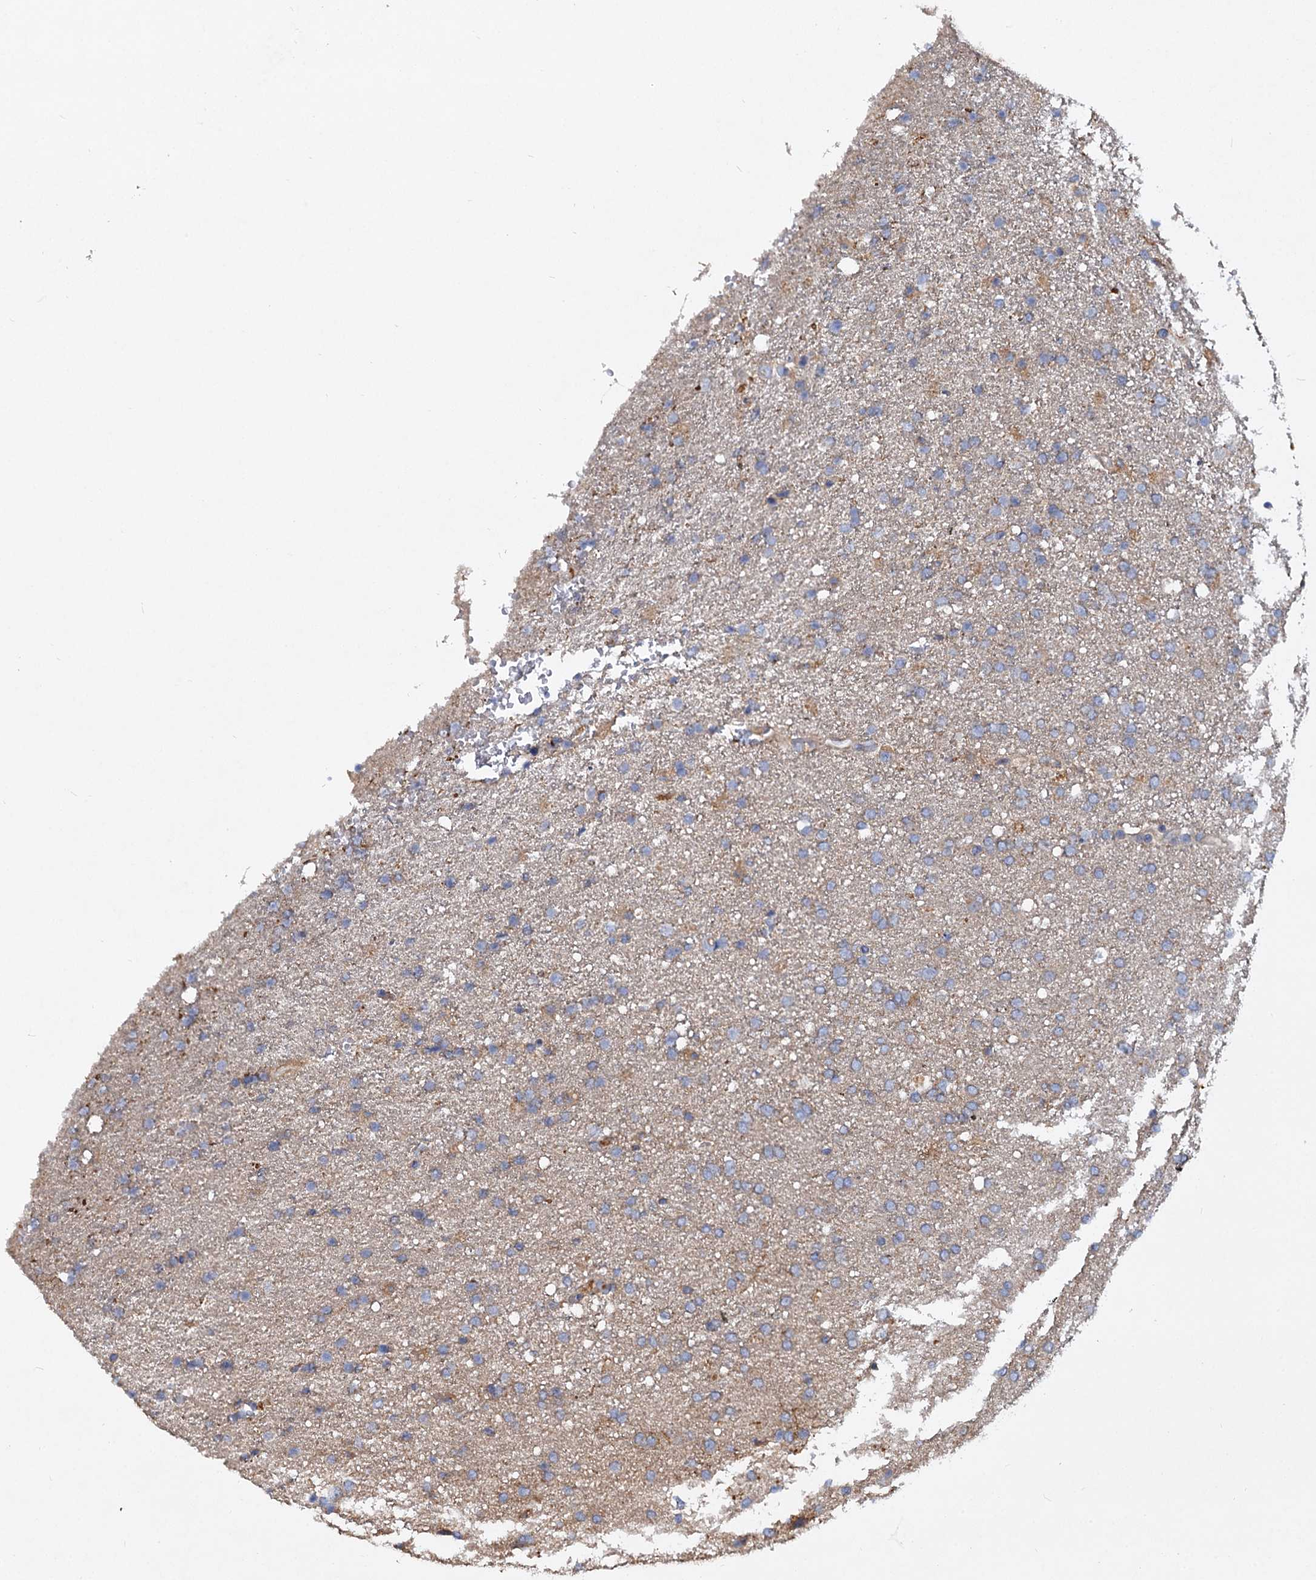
{"staining": {"intensity": "weak", "quantity": "<25%", "location": "cytoplasmic/membranous"}, "tissue": "glioma", "cell_type": "Tumor cells", "image_type": "cancer", "snomed": [{"axis": "morphology", "description": "Glioma, malignant, High grade"}, {"axis": "topography", "description": "Brain"}], "caption": "Photomicrograph shows no significant protein positivity in tumor cells of malignant glioma (high-grade). Nuclei are stained in blue.", "gene": "ALKBH7", "patient": {"sex": "male", "age": 72}}